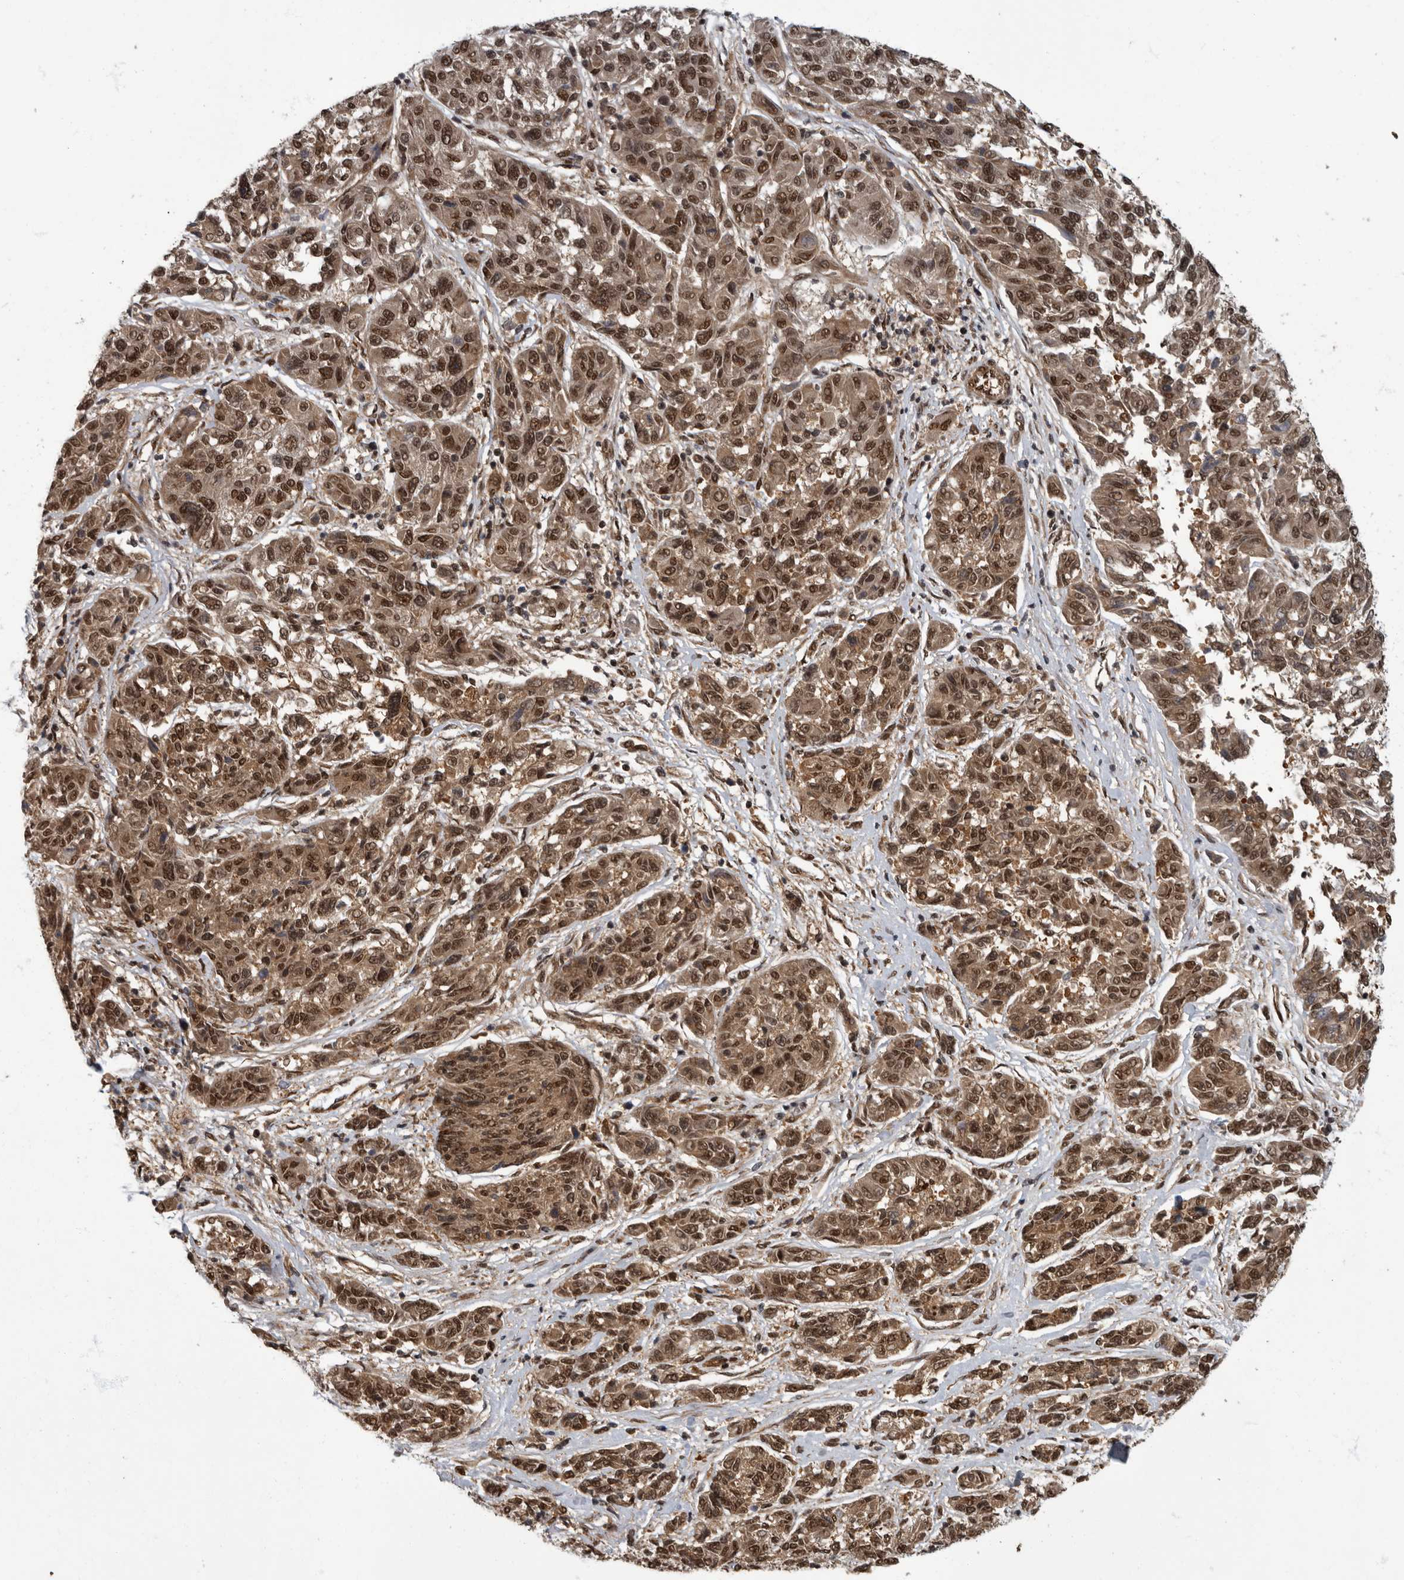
{"staining": {"intensity": "strong", "quantity": ">75%", "location": "cytoplasmic/membranous,nuclear"}, "tissue": "melanoma", "cell_type": "Tumor cells", "image_type": "cancer", "snomed": [{"axis": "morphology", "description": "Malignant melanoma, NOS"}, {"axis": "topography", "description": "Skin"}], "caption": "This is an image of IHC staining of malignant melanoma, which shows strong positivity in the cytoplasmic/membranous and nuclear of tumor cells.", "gene": "VPS50", "patient": {"sex": "male", "age": 53}}